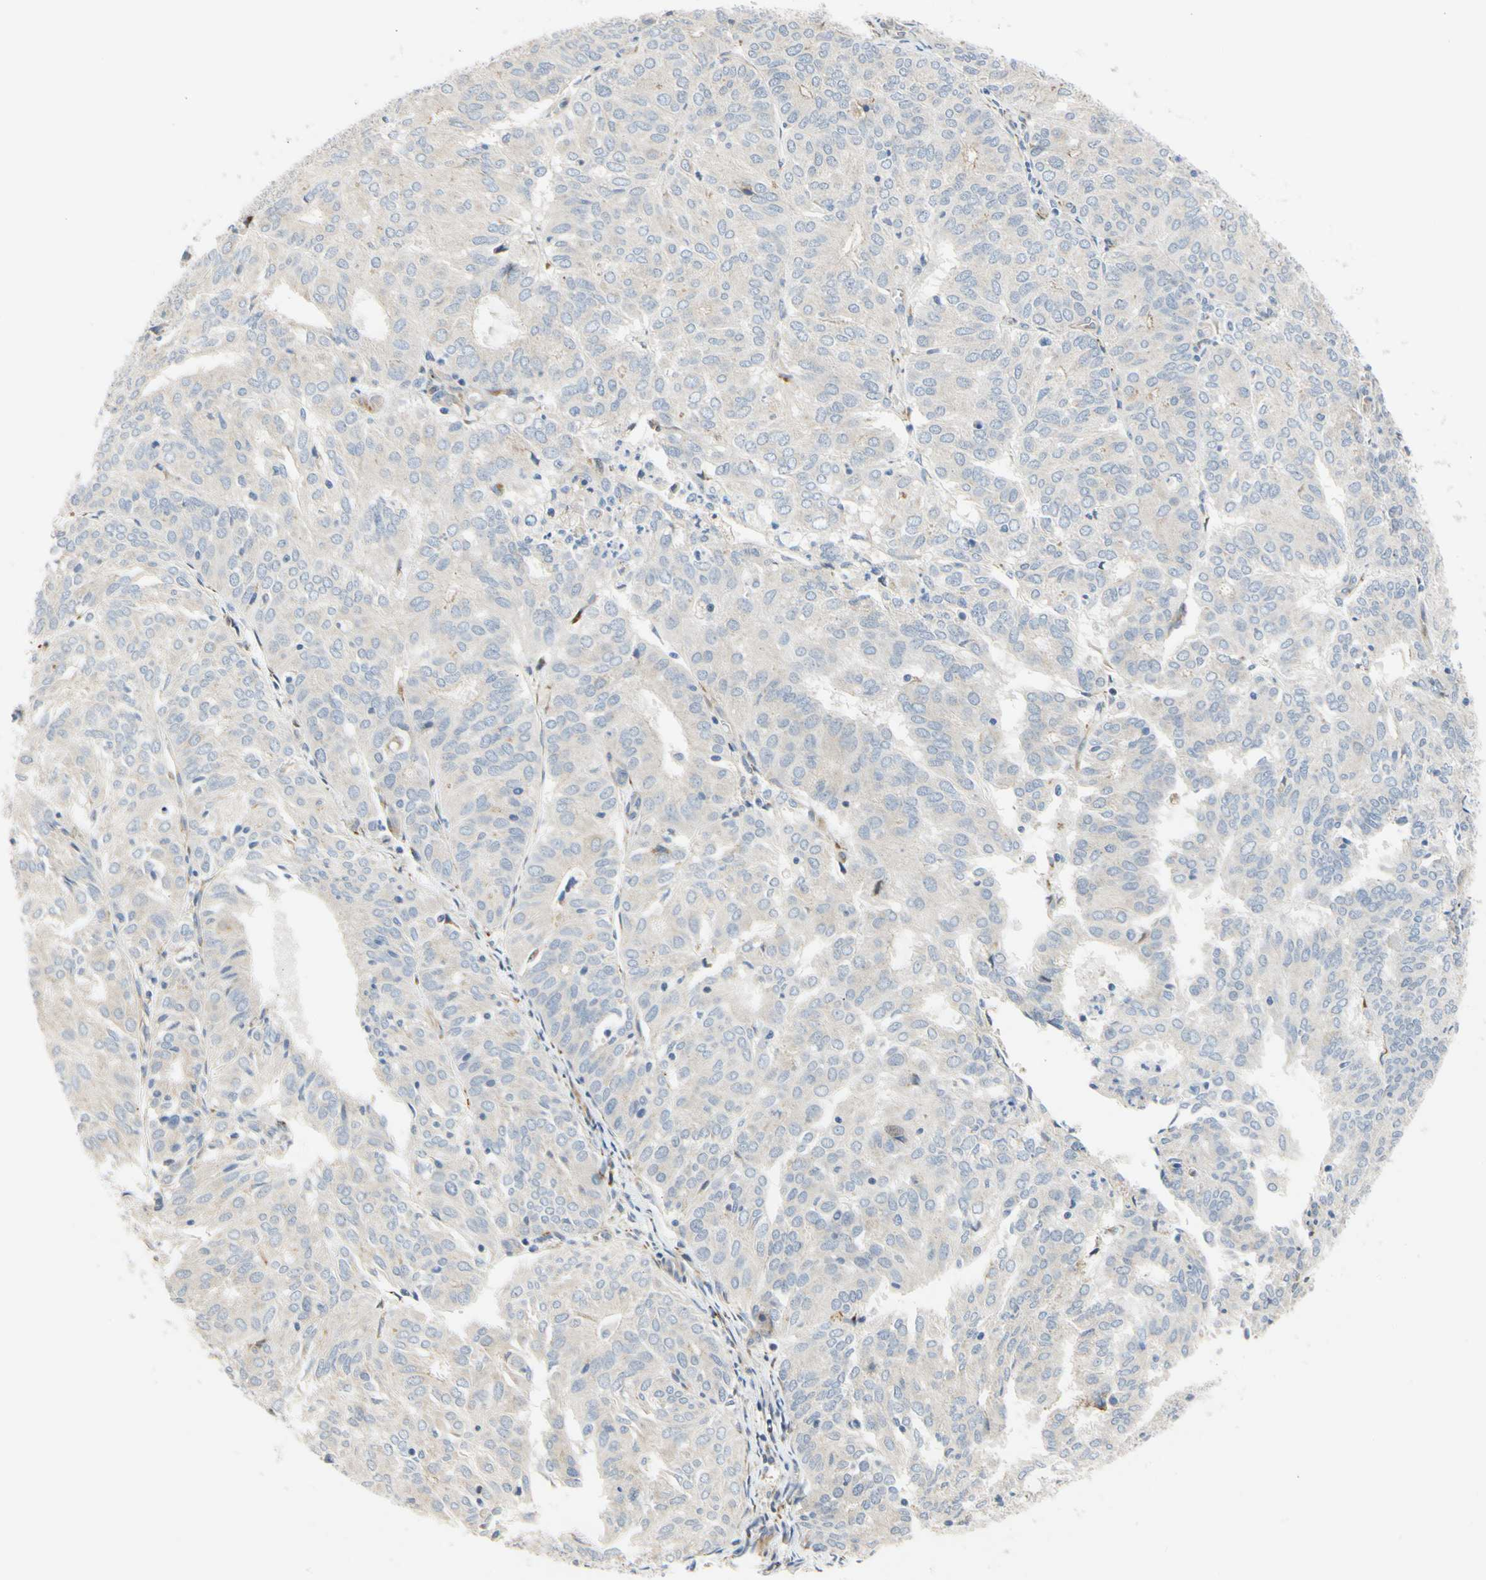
{"staining": {"intensity": "negative", "quantity": "none", "location": "none"}, "tissue": "endometrial cancer", "cell_type": "Tumor cells", "image_type": "cancer", "snomed": [{"axis": "morphology", "description": "Adenocarcinoma, NOS"}, {"axis": "topography", "description": "Uterus"}], "caption": "A micrograph of endometrial cancer (adenocarcinoma) stained for a protein exhibits no brown staining in tumor cells.", "gene": "ZNF236", "patient": {"sex": "female", "age": 60}}